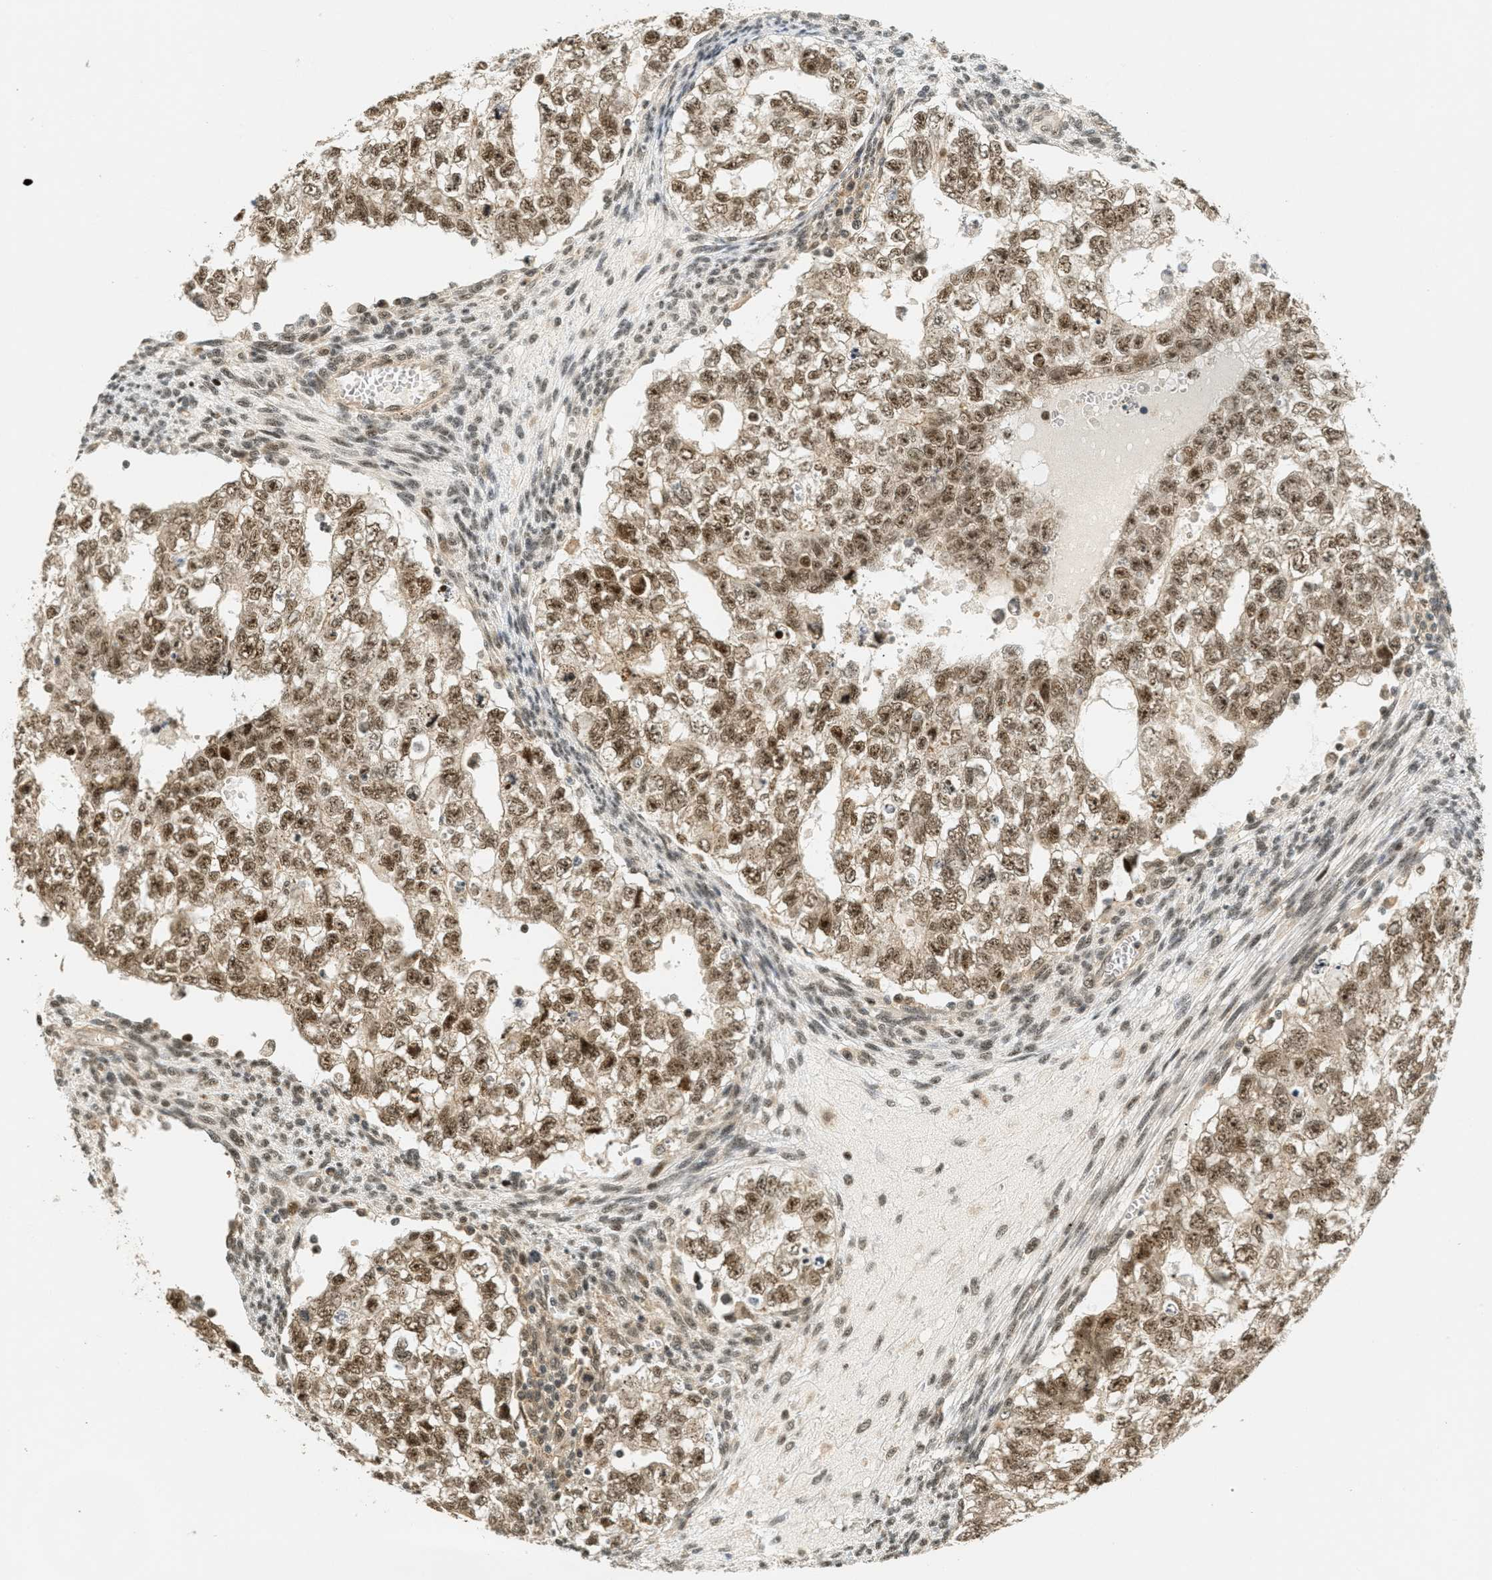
{"staining": {"intensity": "moderate", "quantity": ">75%", "location": "cytoplasmic/membranous,nuclear"}, "tissue": "testis cancer", "cell_type": "Tumor cells", "image_type": "cancer", "snomed": [{"axis": "morphology", "description": "Seminoma, NOS"}, {"axis": "morphology", "description": "Carcinoma, Embryonal, NOS"}, {"axis": "topography", "description": "Testis"}], "caption": "Immunohistochemical staining of testis cancer displays medium levels of moderate cytoplasmic/membranous and nuclear expression in about >75% of tumor cells.", "gene": "FOXM1", "patient": {"sex": "male", "age": 38}}